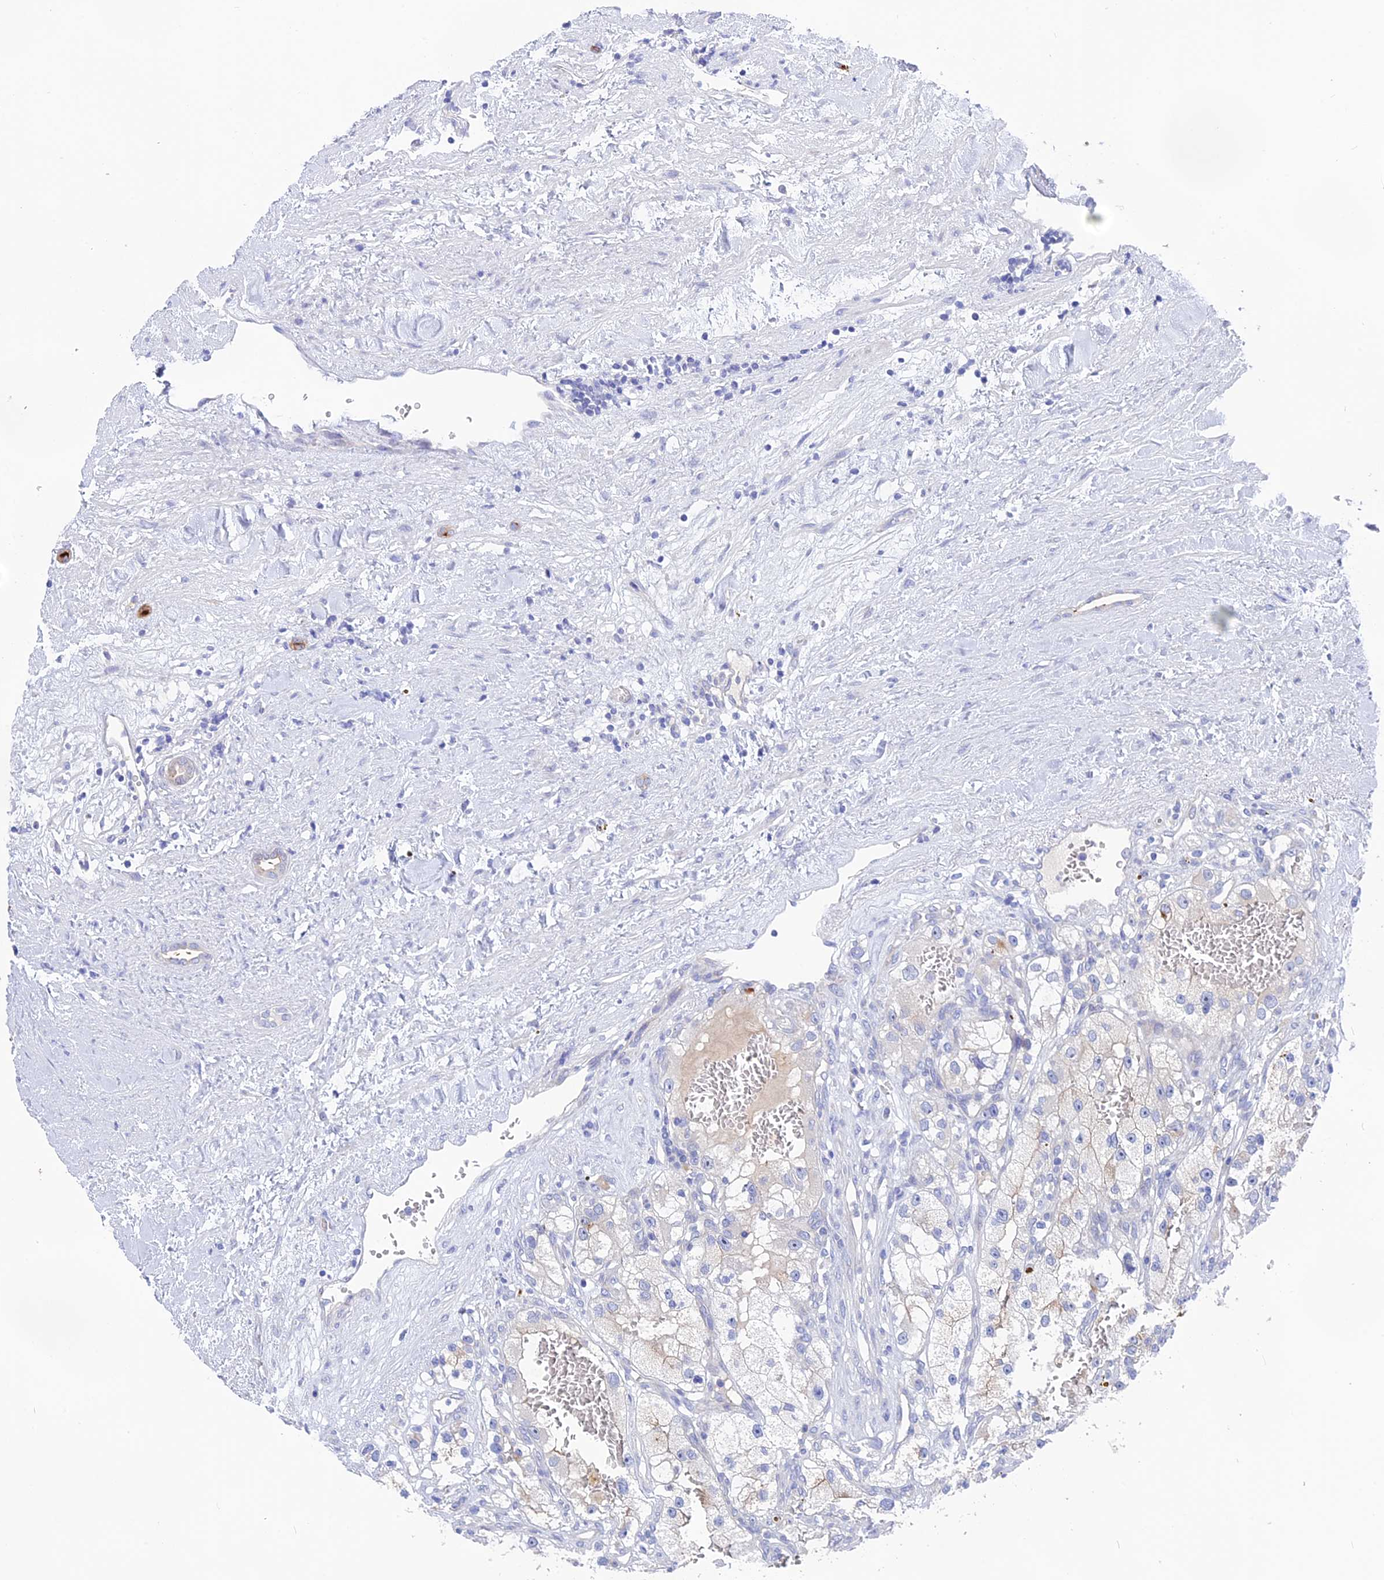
{"staining": {"intensity": "negative", "quantity": "none", "location": "none"}, "tissue": "renal cancer", "cell_type": "Tumor cells", "image_type": "cancer", "snomed": [{"axis": "morphology", "description": "Adenocarcinoma, NOS"}, {"axis": "topography", "description": "Kidney"}], "caption": "A micrograph of renal cancer (adenocarcinoma) stained for a protein shows no brown staining in tumor cells. The staining is performed using DAB (3,3'-diaminobenzidine) brown chromogen with nuclei counter-stained in using hematoxylin.", "gene": "TENT4B", "patient": {"sex": "female", "age": 57}}